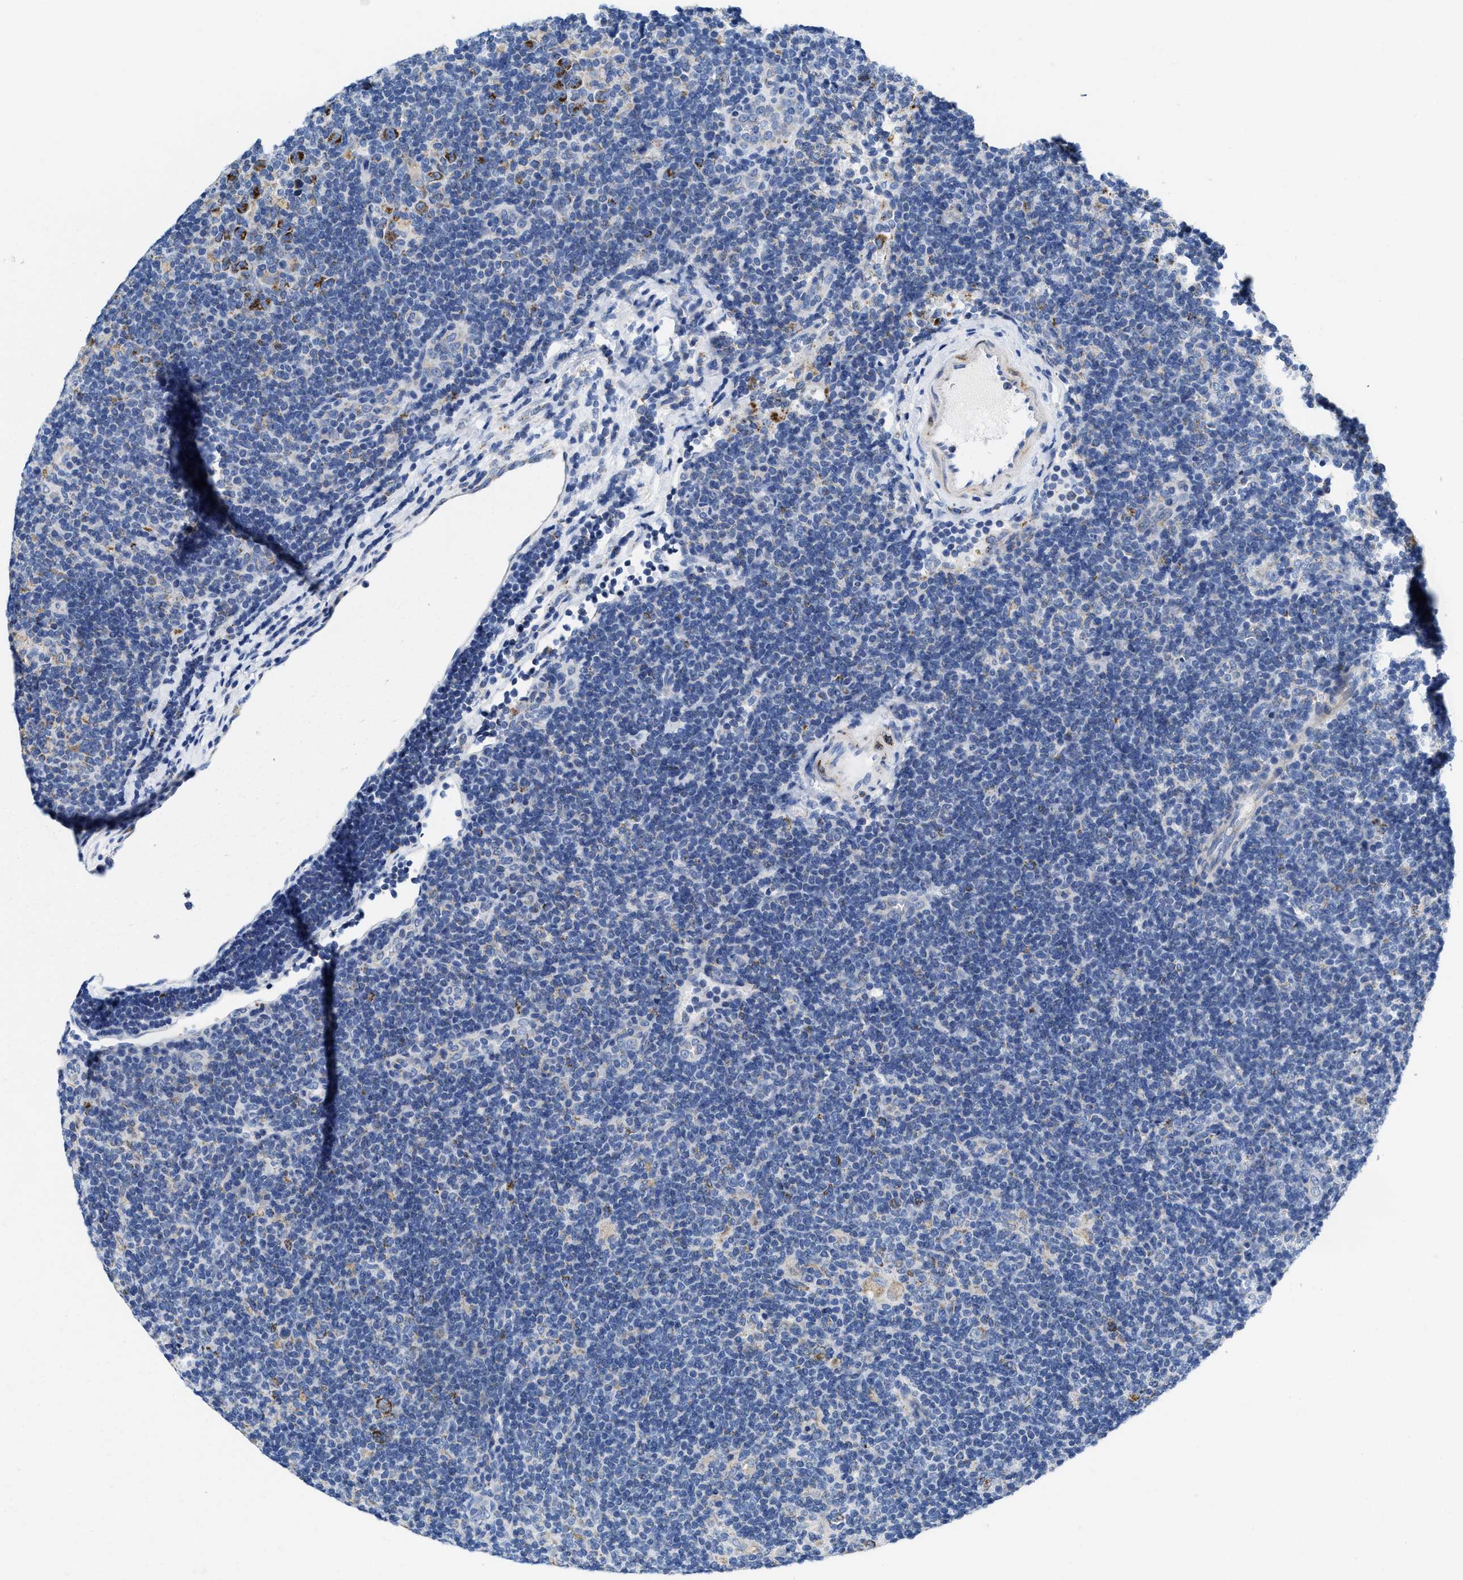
{"staining": {"intensity": "moderate", "quantity": ">75%", "location": "cytoplasmic/membranous"}, "tissue": "lymphoma", "cell_type": "Tumor cells", "image_type": "cancer", "snomed": [{"axis": "morphology", "description": "Hodgkin's disease, NOS"}, {"axis": "topography", "description": "Lymph node"}], "caption": "Moderate cytoplasmic/membranous protein positivity is appreciated in approximately >75% of tumor cells in lymphoma.", "gene": "TBRG4", "patient": {"sex": "female", "age": 57}}